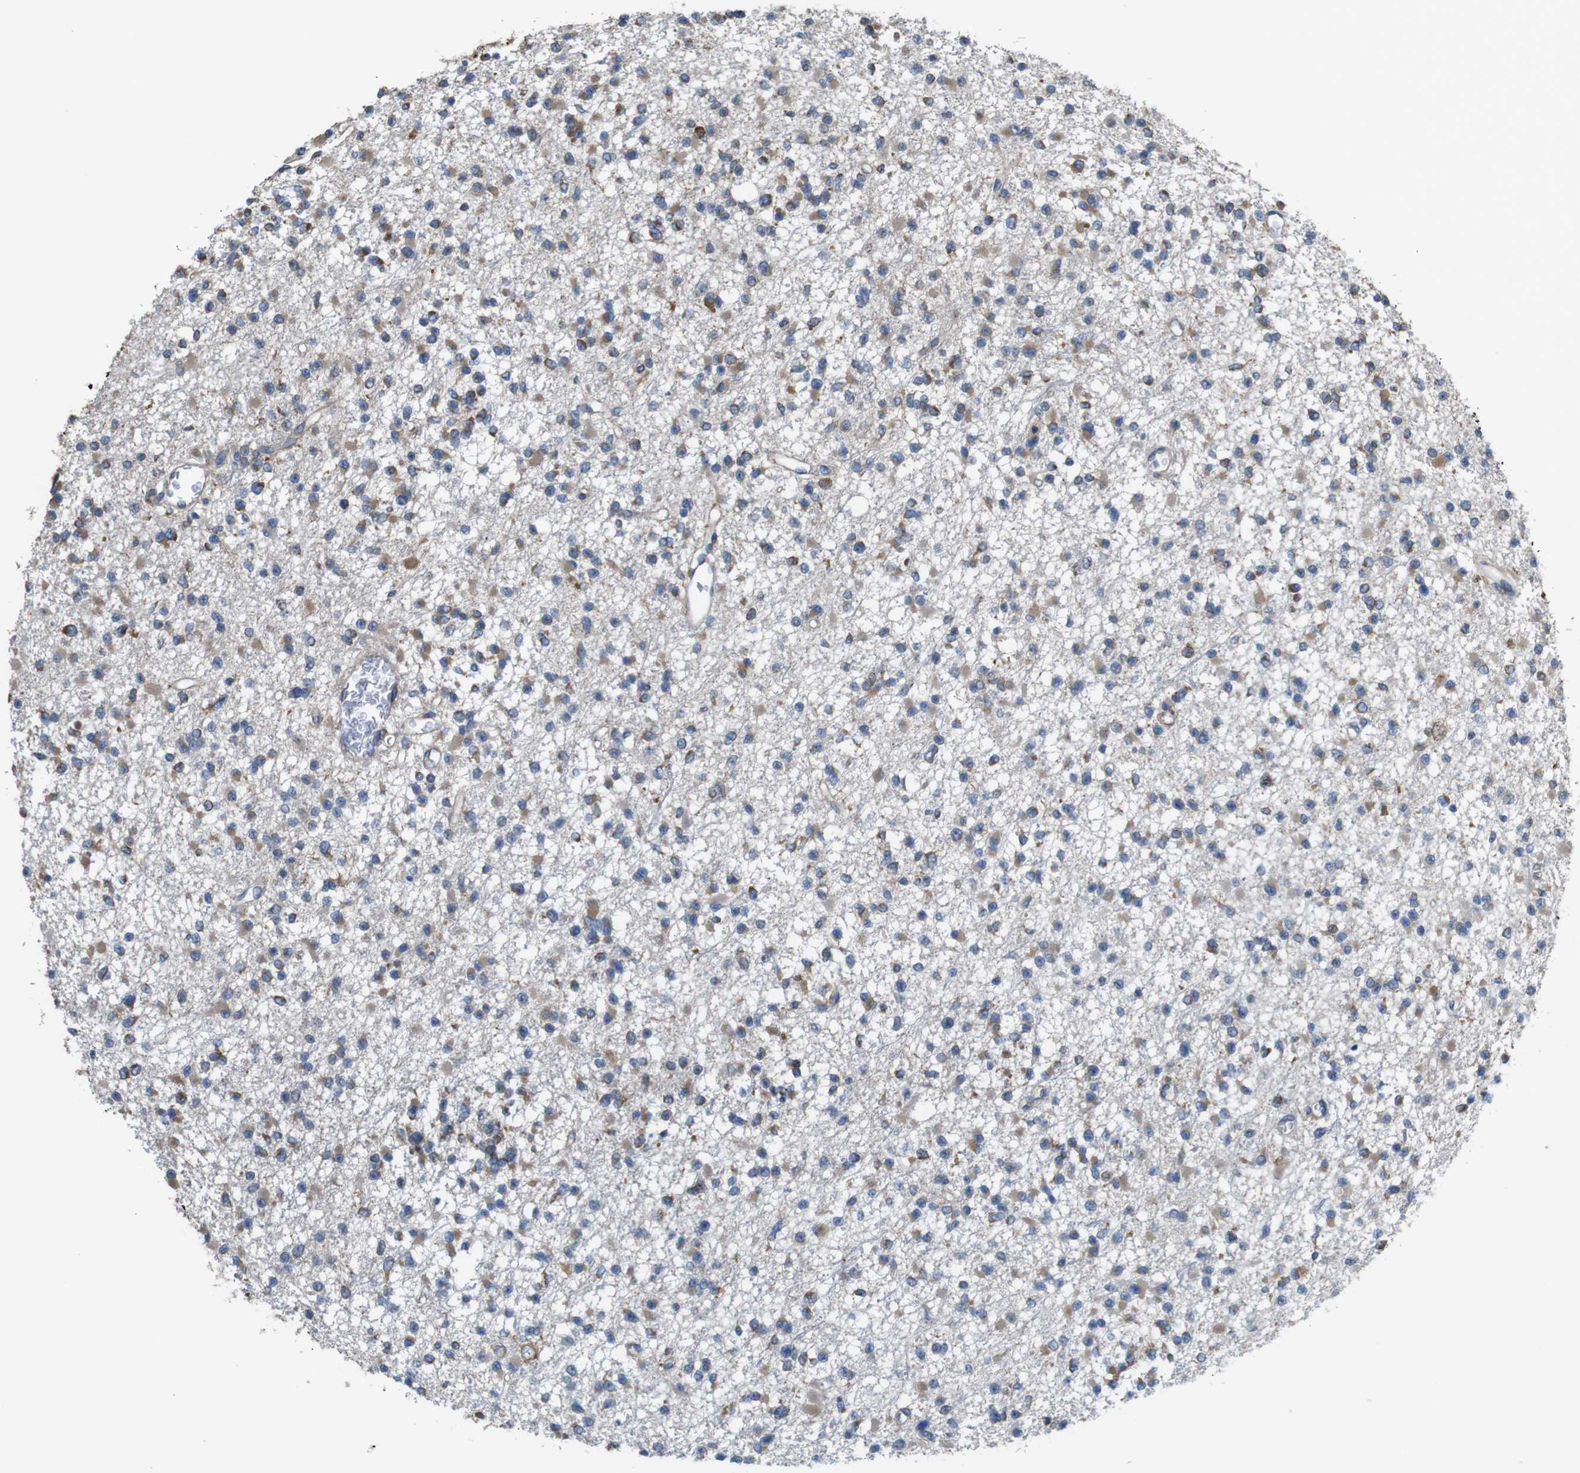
{"staining": {"intensity": "weak", "quantity": "25%-75%", "location": "cytoplasmic/membranous"}, "tissue": "glioma", "cell_type": "Tumor cells", "image_type": "cancer", "snomed": [{"axis": "morphology", "description": "Glioma, malignant, Low grade"}, {"axis": "topography", "description": "Brain"}], "caption": "Protein staining by immunohistochemistry (IHC) exhibits weak cytoplasmic/membranous expression in about 25%-75% of tumor cells in glioma. (brown staining indicates protein expression, while blue staining denotes nuclei).", "gene": "UGGT1", "patient": {"sex": "female", "age": 22}}